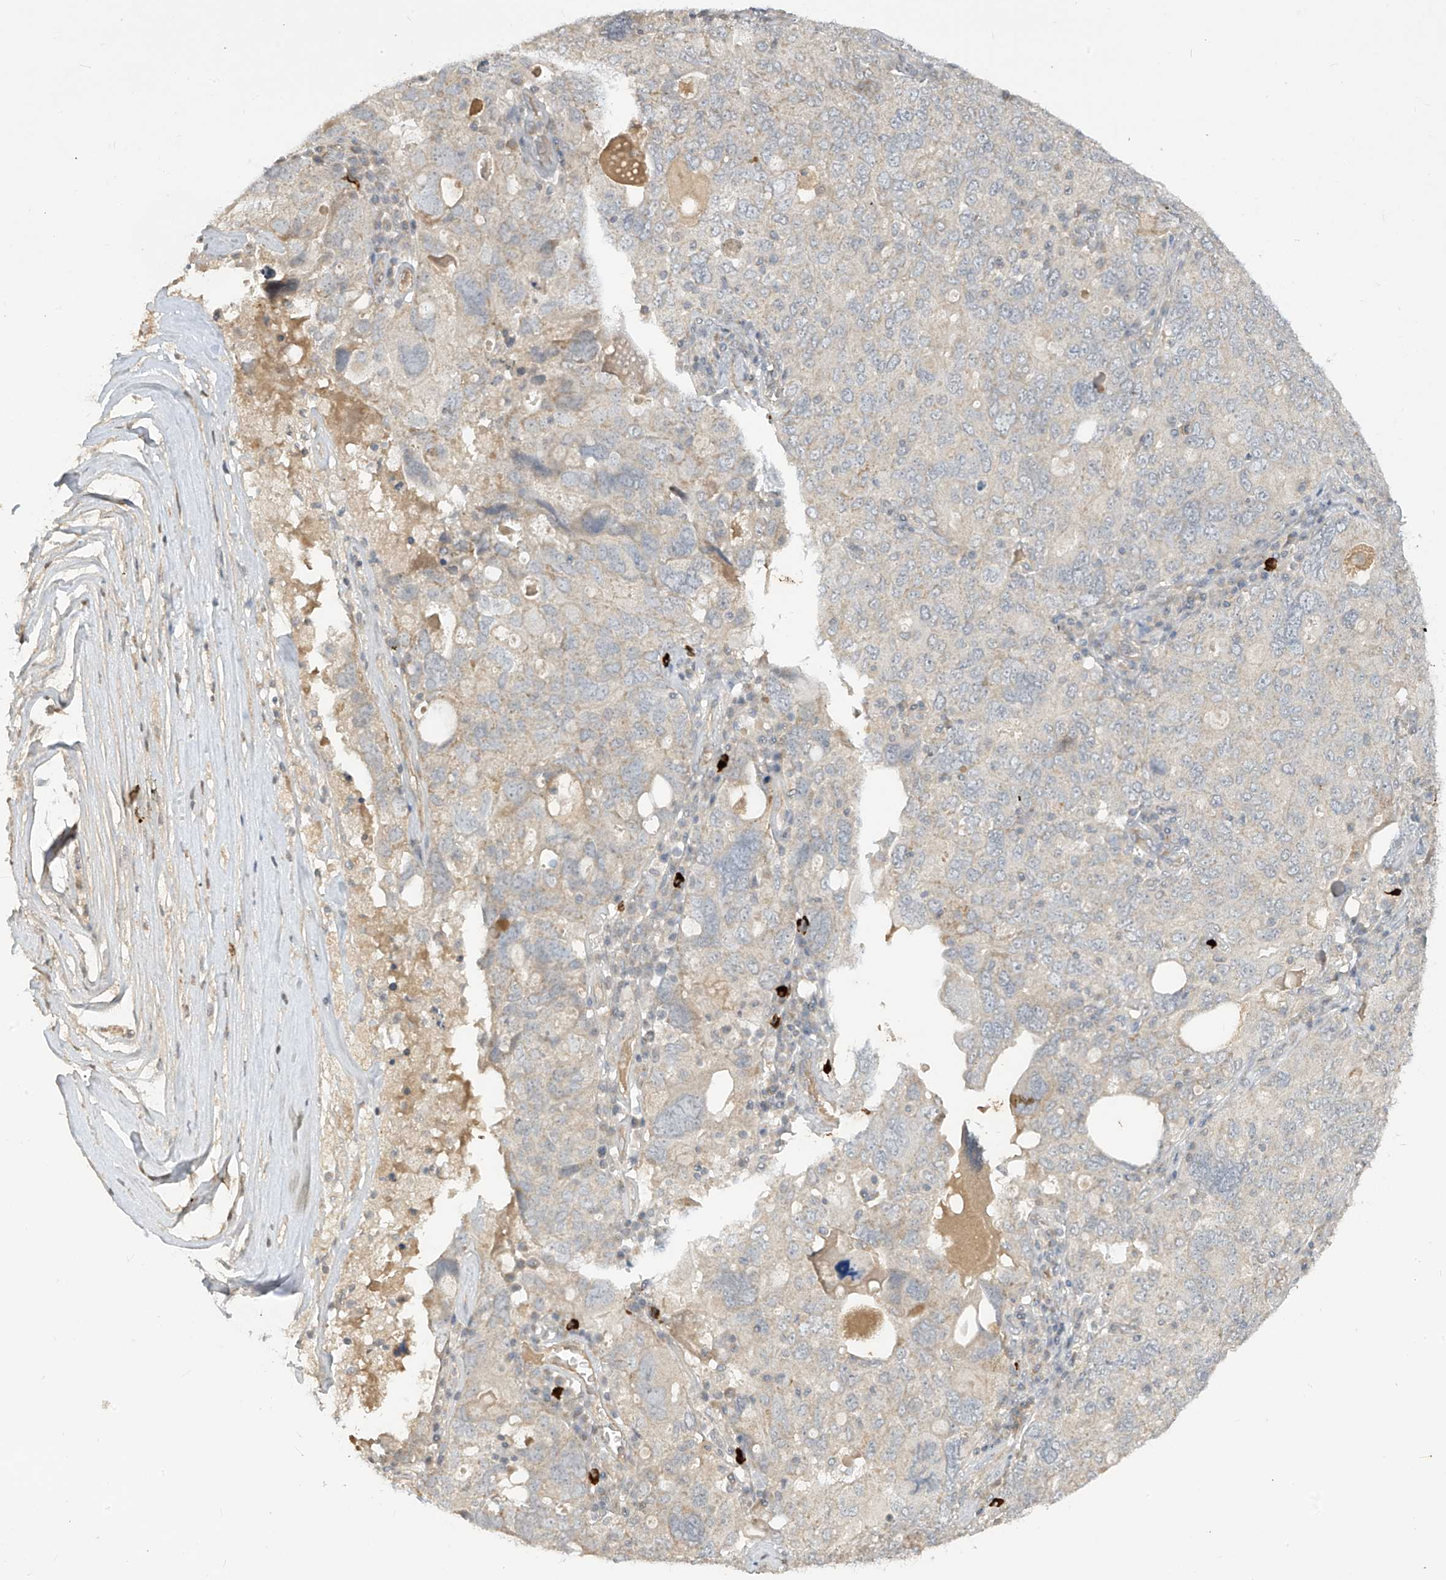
{"staining": {"intensity": "weak", "quantity": "<25%", "location": "cytoplasmic/membranous"}, "tissue": "ovarian cancer", "cell_type": "Tumor cells", "image_type": "cancer", "snomed": [{"axis": "morphology", "description": "Carcinoma, endometroid"}, {"axis": "topography", "description": "Ovary"}], "caption": "Image shows no protein expression in tumor cells of ovarian cancer tissue.", "gene": "DGKQ", "patient": {"sex": "female", "age": 62}}